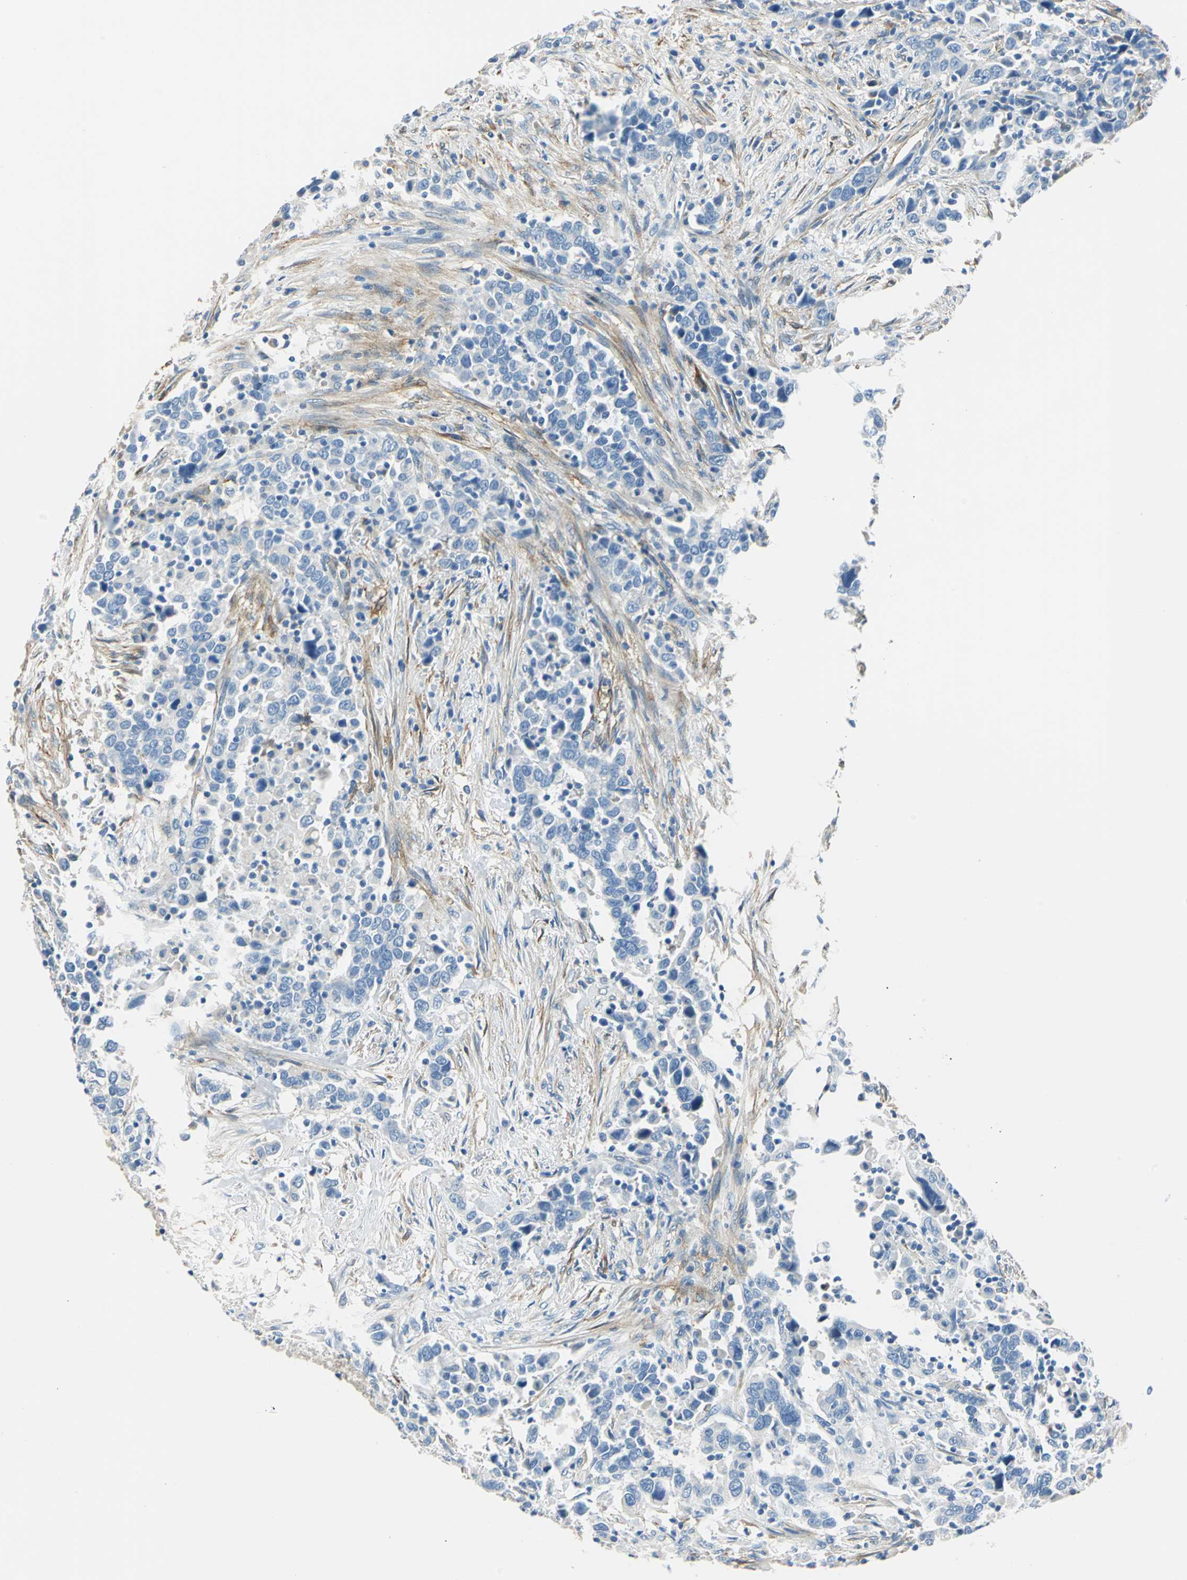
{"staining": {"intensity": "negative", "quantity": "none", "location": "none"}, "tissue": "urothelial cancer", "cell_type": "Tumor cells", "image_type": "cancer", "snomed": [{"axis": "morphology", "description": "Urothelial carcinoma, High grade"}, {"axis": "topography", "description": "Urinary bladder"}], "caption": "Tumor cells show no significant staining in urothelial cancer.", "gene": "AKAP12", "patient": {"sex": "male", "age": 61}}